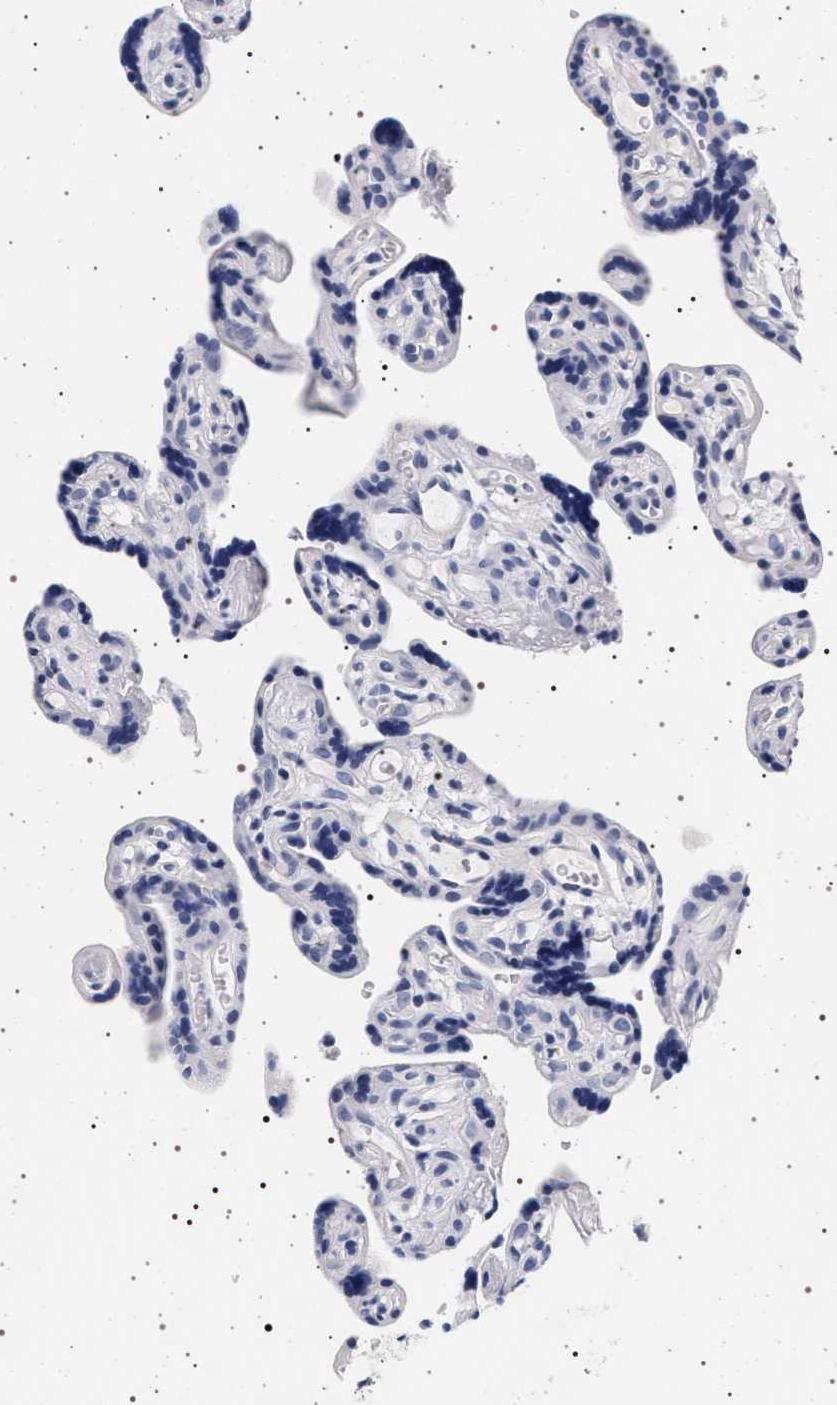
{"staining": {"intensity": "negative", "quantity": "none", "location": "none"}, "tissue": "placenta", "cell_type": "Trophoblastic cells", "image_type": "normal", "snomed": [{"axis": "morphology", "description": "Normal tissue, NOS"}, {"axis": "topography", "description": "Placenta"}], "caption": "A high-resolution histopathology image shows immunohistochemistry (IHC) staining of unremarkable placenta, which shows no significant expression in trophoblastic cells. The staining is performed using DAB brown chromogen with nuclei counter-stained in using hematoxylin.", "gene": "SYN1", "patient": {"sex": "female", "age": 30}}